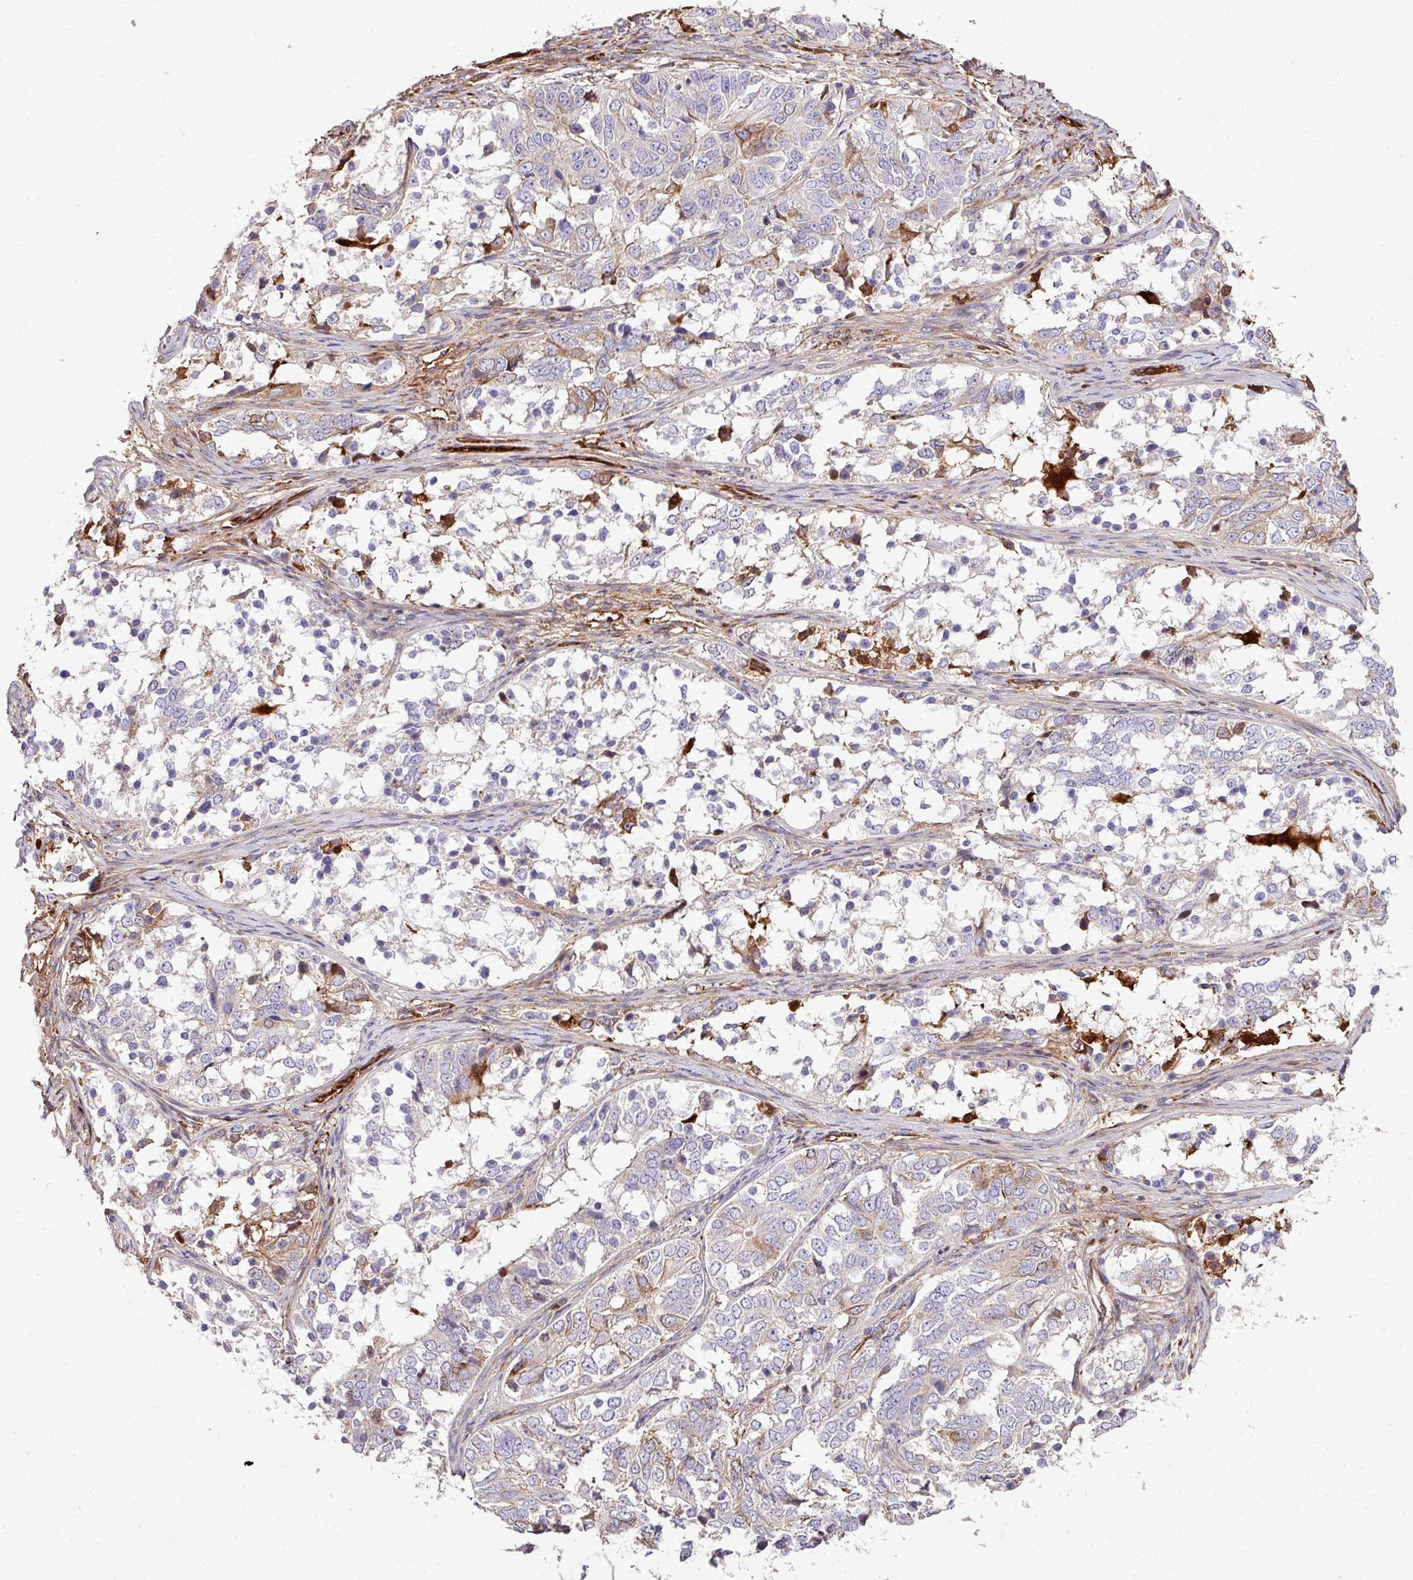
{"staining": {"intensity": "moderate", "quantity": "<25%", "location": "cytoplasmic/membranous"}, "tissue": "ovarian cancer", "cell_type": "Tumor cells", "image_type": "cancer", "snomed": [{"axis": "morphology", "description": "Carcinoma, endometroid"}, {"axis": "topography", "description": "Ovary"}], "caption": "This photomicrograph demonstrates ovarian cancer (endometroid carcinoma) stained with immunohistochemistry (IHC) to label a protein in brown. The cytoplasmic/membranous of tumor cells show moderate positivity for the protein. Nuclei are counter-stained blue.", "gene": "CTXN2", "patient": {"sex": "female", "age": 51}}